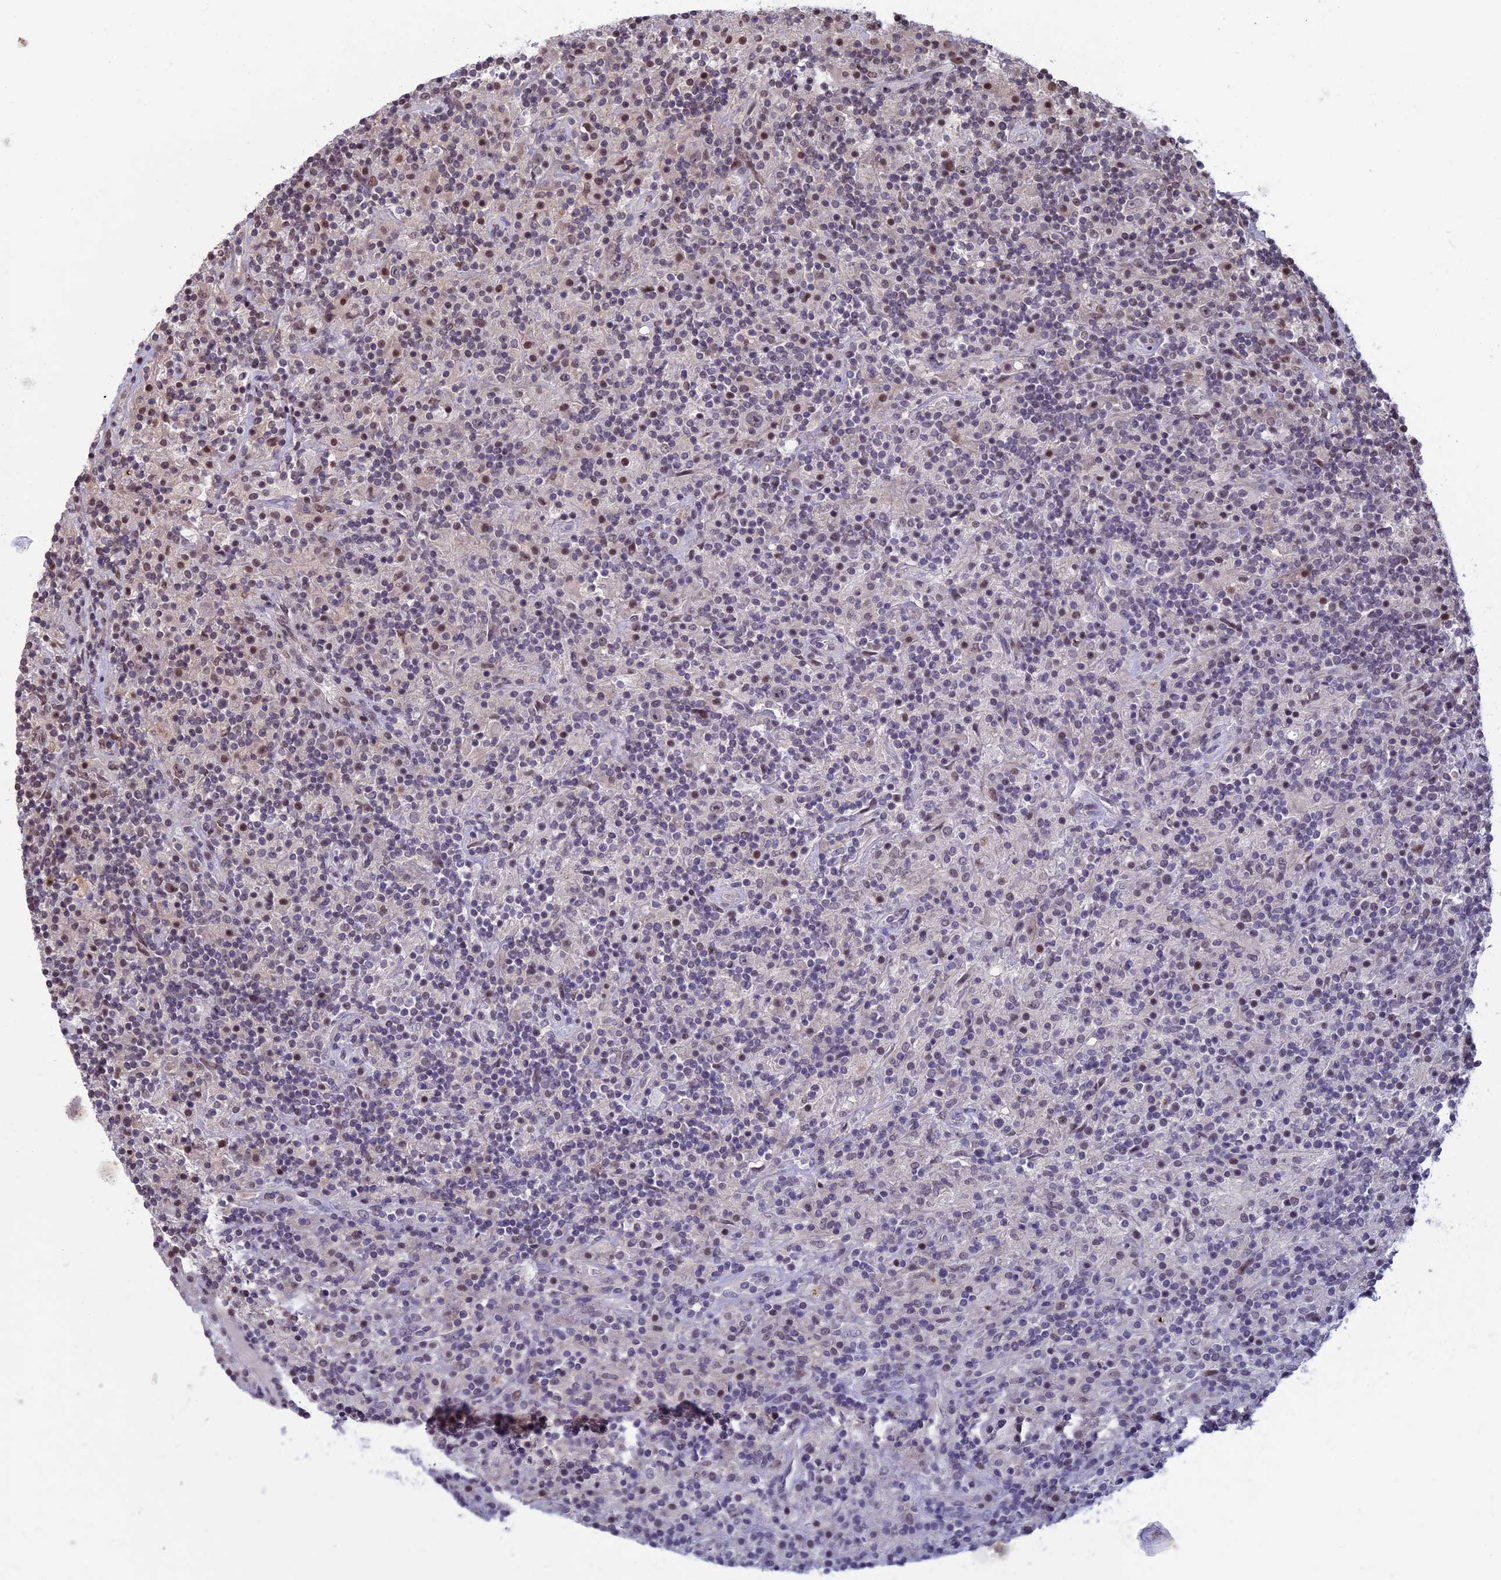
{"staining": {"intensity": "weak", "quantity": "<25%", "location": "nuclear"}, "tissue": "lymphoma", "cell_type": "Tumor cells", "image_type": "cancer", "snomed": [{"axis": "morphology", "description": "Hodgkin's disease, NOS"}, {"axis": "topography", "description": "Lymph node"}], "caption": "Immunohistochemistry (IHC) image of human Hodgkin's disease stained for a protein (brown), which displays no positivity in tumor cells.", "gene": "SPIRE1", "patient": {"sex": "male", "age": 70}}